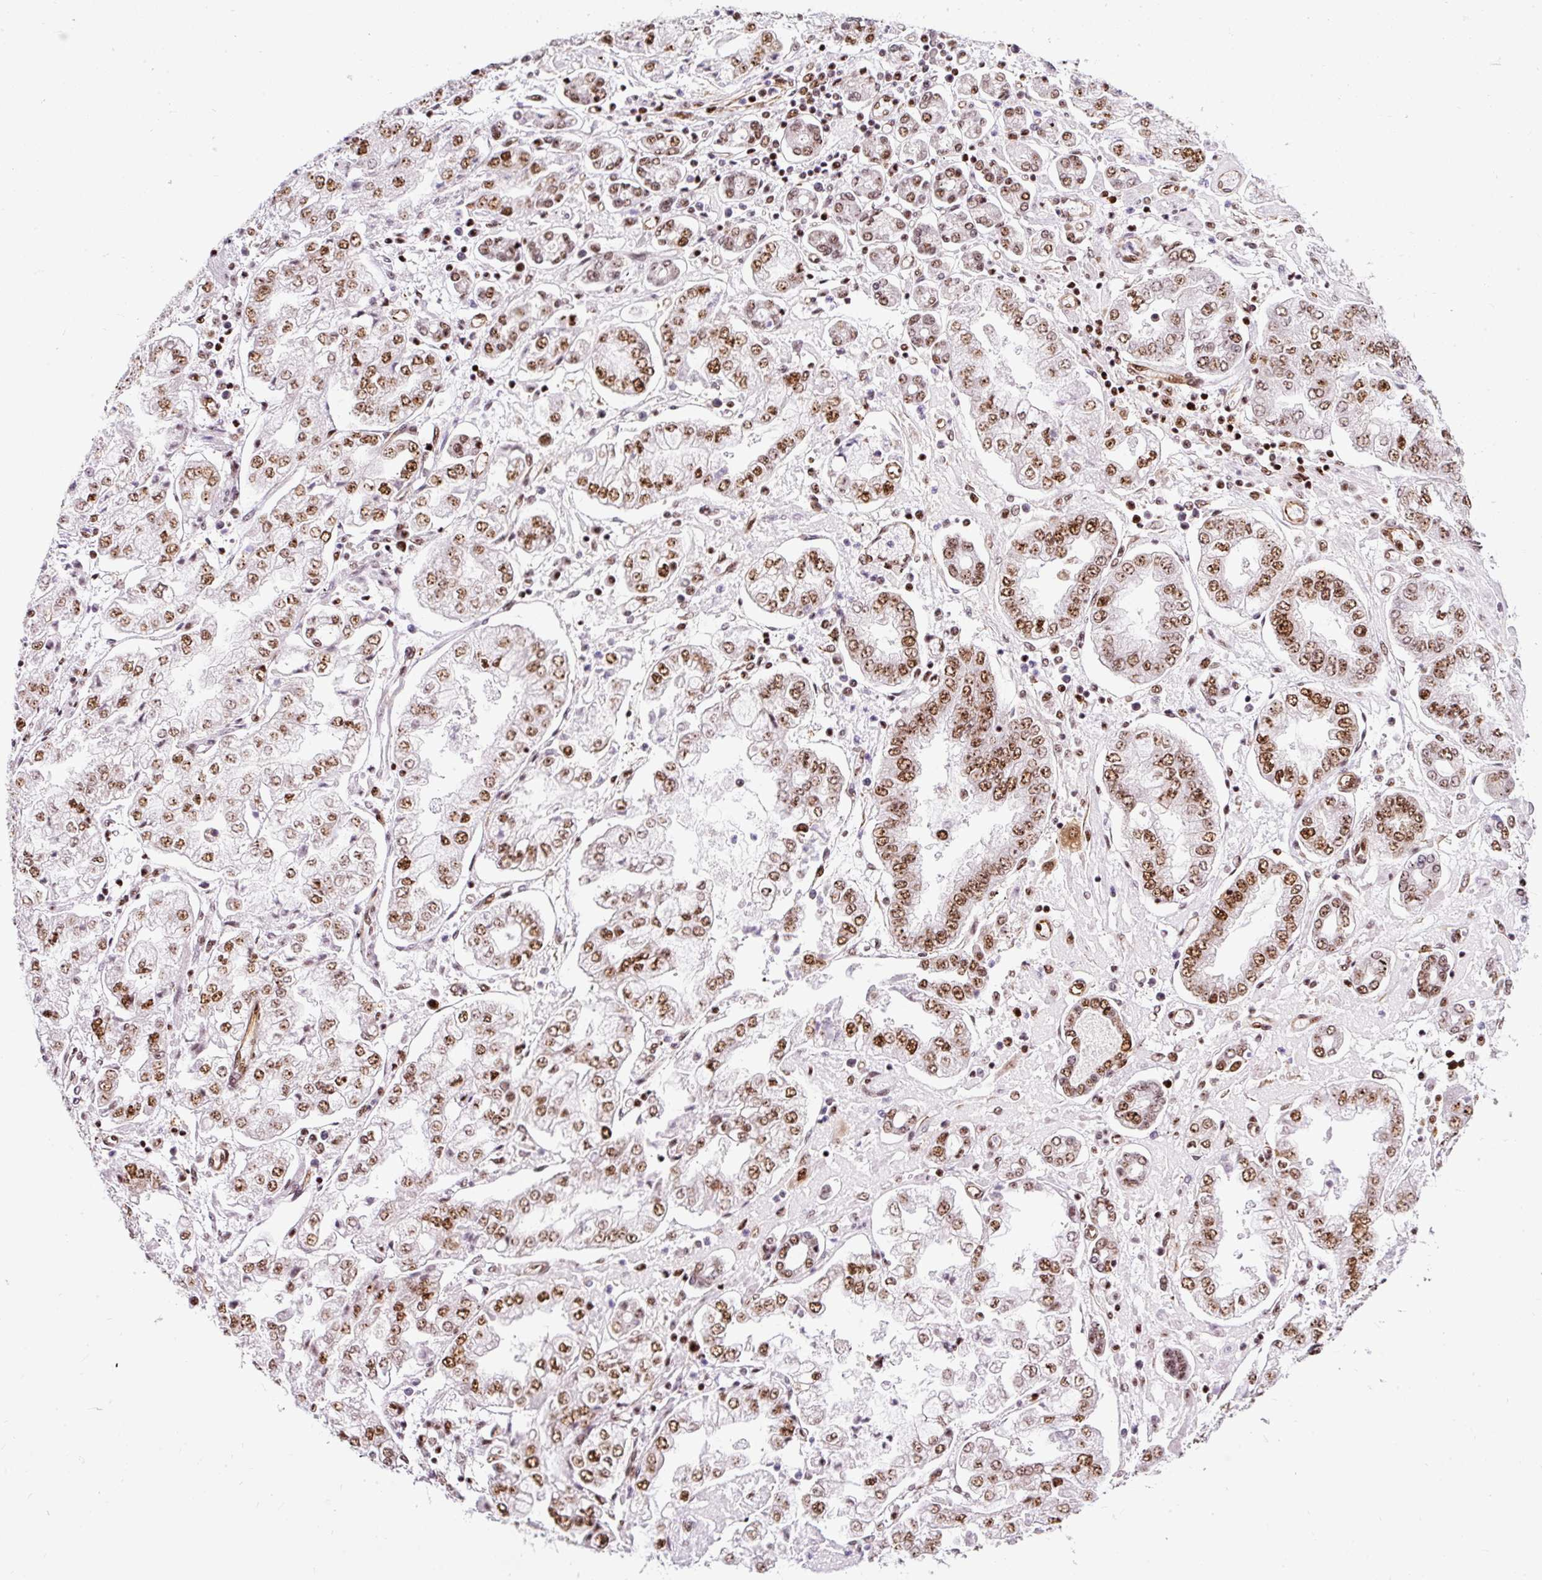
{"staining": {"intensity": "moderate", "quantity": ">75%", "location": "nuclear"}, "tissue": "stomach cancer", "cell_type": "Tumor cells", "image_type": "cancer", "snomed": [{"axis": "morphology", "description": "Adenocarcinoma, NOS"}, {"axis": "topography", "description": "Stomach"}], "caption": "About >75% of tumor cells in human stomach adenocarcinoma display moderate nuclear protein expression as visualized by brown immunohistochemical staining.", "gene": "LUC7L2", "patient": {"sex": "male", "age": 76}}